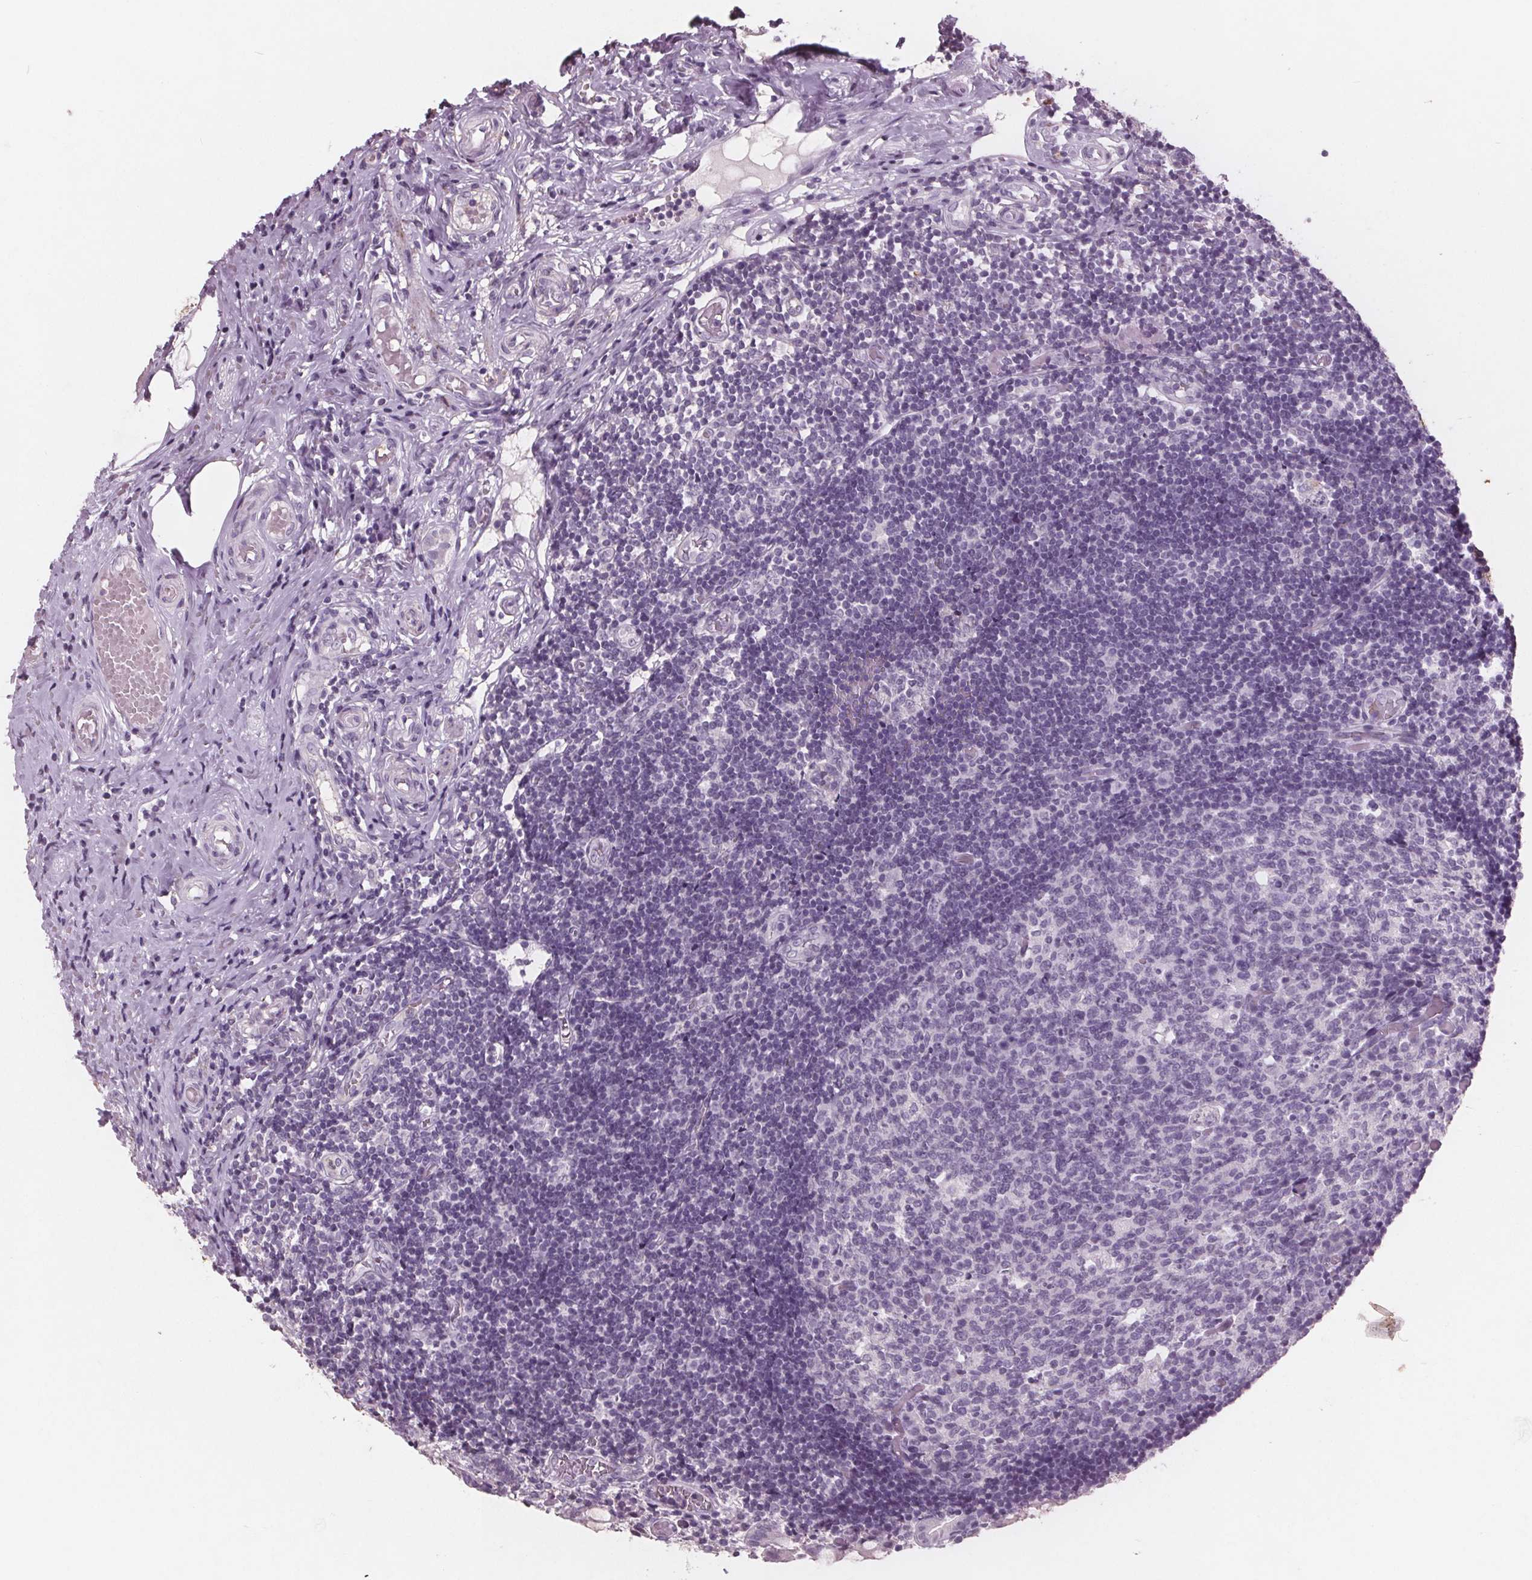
{"staining": {"intensity": "strong", "quantity": "25%-75%", "location": "cytoplasmic/membranous"}, "tissue": "appendix", "cell_type": "Glandular cells", "image_type": "normal", "snomed": [{"axis": "morphology", "description": "Normal tissue, NOS"}, {"axis": "topography", "description": "Appendix"}], "caption": "Strong cytoplasmic/membranous staining for a protein is seen in approximately 25%-75% of glandular cells of benign appendix using IHC.", "gene": "PTPN14", "patient": {"sex": "female", "age": 32}}